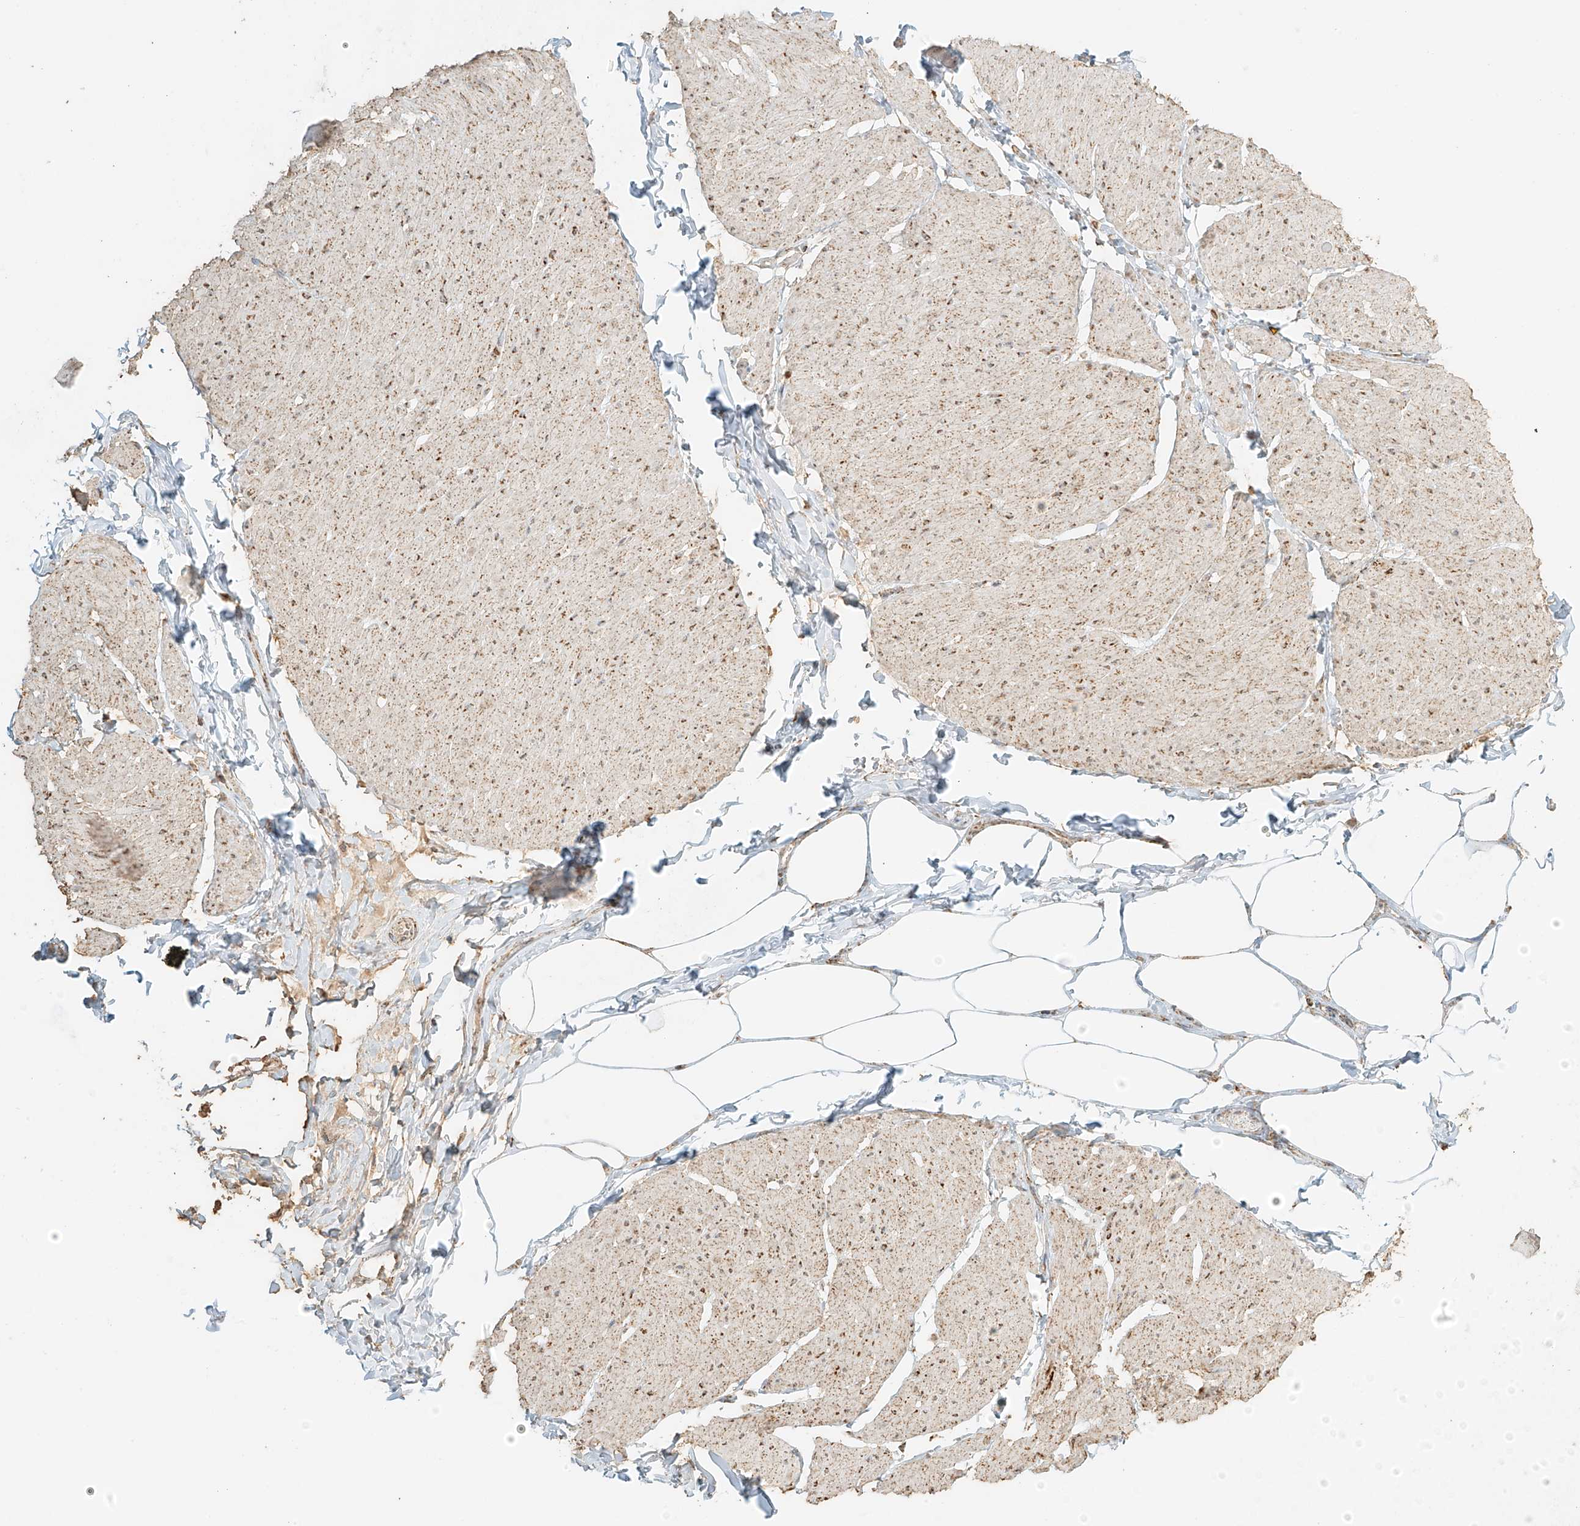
{"staining": {"intensity": "weak", "quantity": "25%-75%", "location": "cytoplasmic/membranous"}, "tissue": "smooth muscle", "cell_type": "Smooth muscle cells", "image_type": "normal", "snomed": [{"axis": "morphology", "description": "Urothelial carcinoma, High grade"}, {"axis": "topography", "description": "Urinary bladder"}], "caption": "This histopathology image shows IHC staining of unremarkable human smooth muscle, with low weak cytoplasmic/membranous staining in about 25%-75% of smooth muscle cells.", "gene": "MIPEP", "patient": {"sex": "male", "age": 46}}